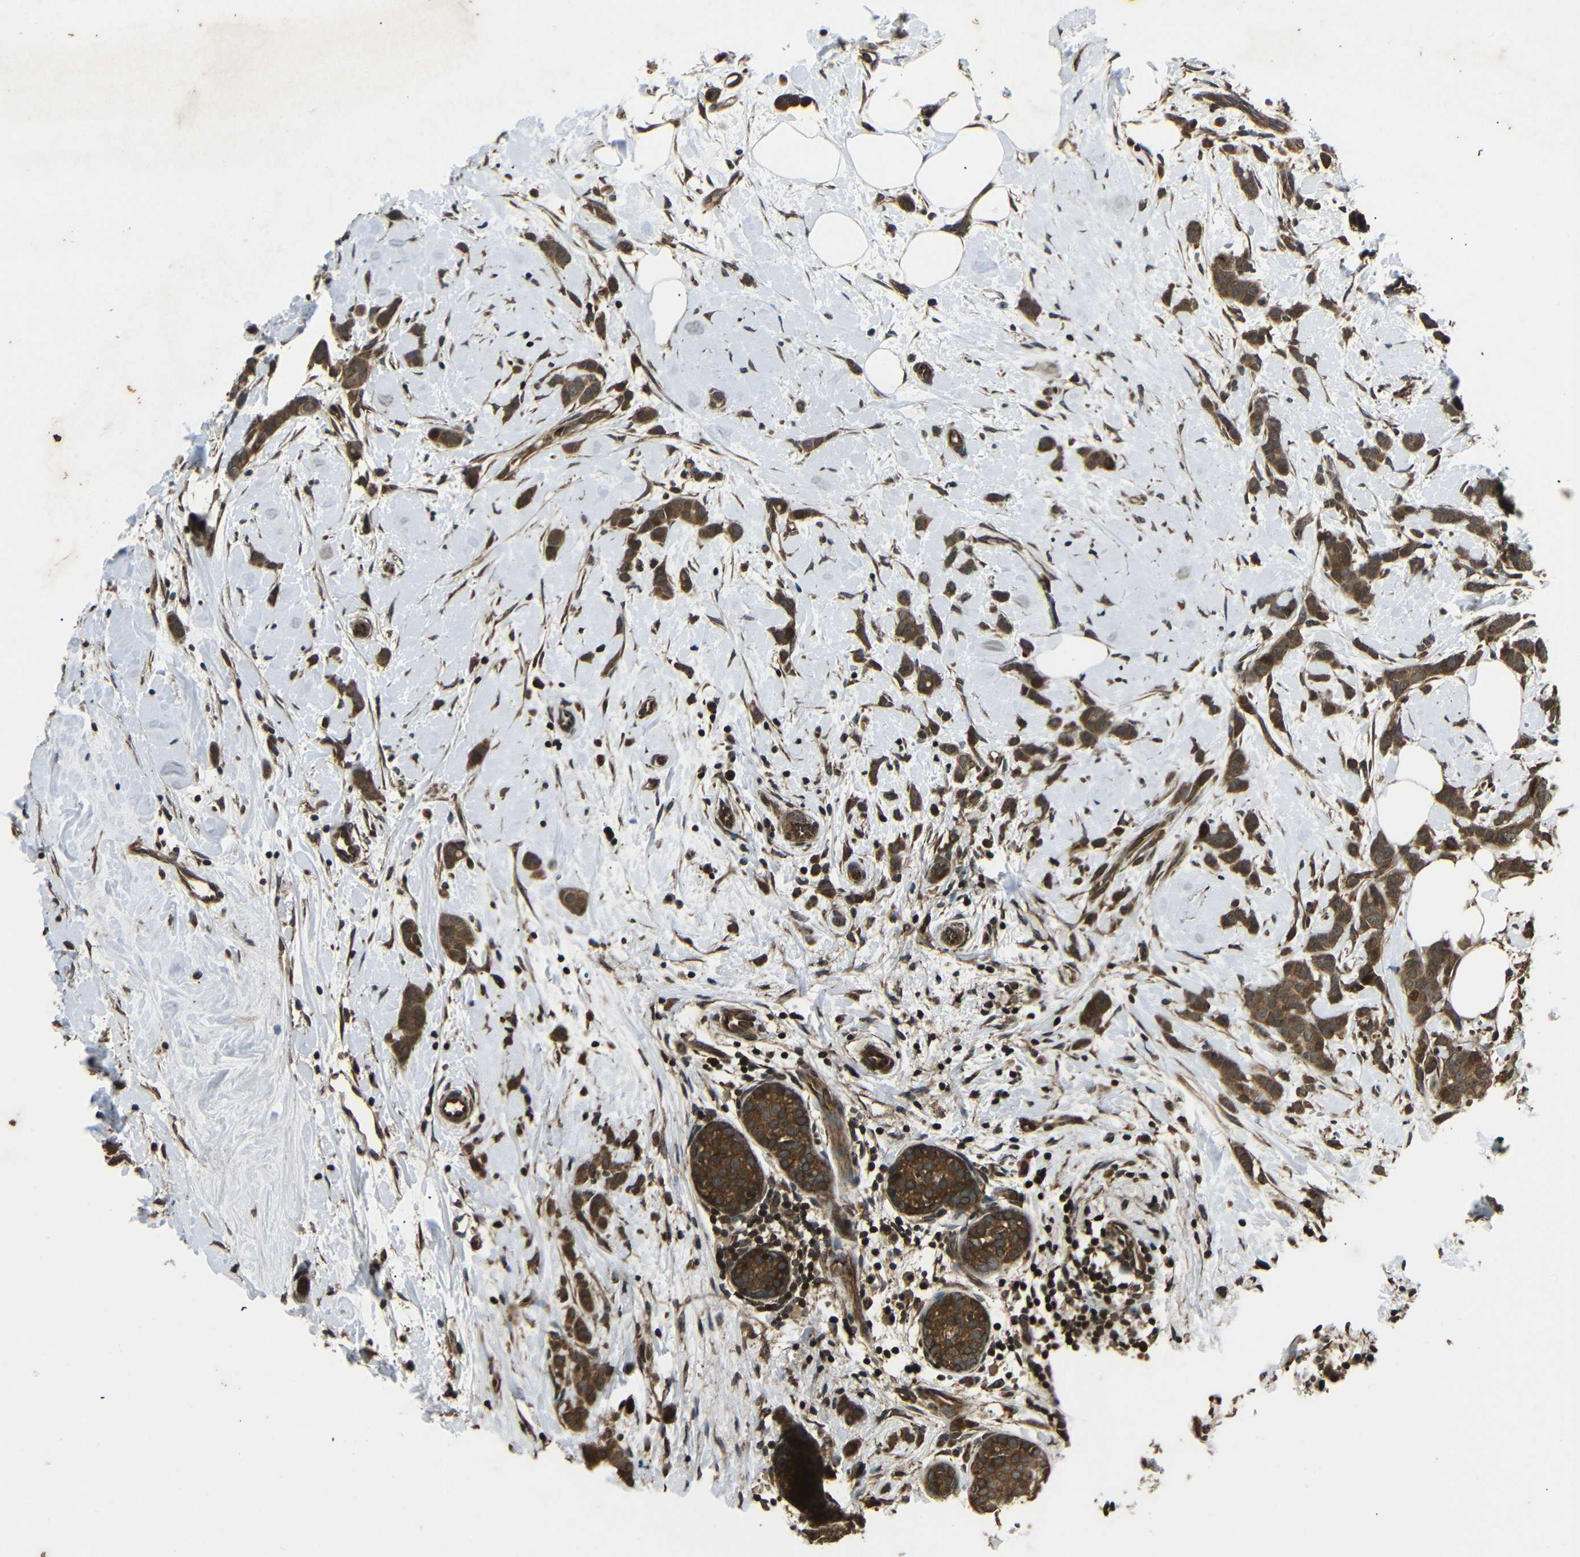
{"staining": {"intensity": "strong", "quantity": ">75%", "location": "cytoplasmic/membranous"}, "tissue": "breast cancer", "cell_type": "Tumor cells", "image_type": "cancer", "snomed": [{"axis": "morphology", "description": "Lobular carcinoma, in situ"}, {"axis": "morphology", "description": "Lobular carcinoma"}, {"axis": "topography", "description": "Breast"}], "caption": "Immunohistochemistry (DAB (3,3'-diaminobenzidine)) staining of lobular carcinoma in situ (breast) demonstrates strong cytoplasmic/membranous protein staining in approximately >75% of tumor cells. (Stains: DAB (3,3'-diaminobenzidine) in brown, nuclei in blue, Microscopy: brightfield microscopy at high magnification).", "gene": "PLK2", "patient": {"sex": "female", "age": 41}}